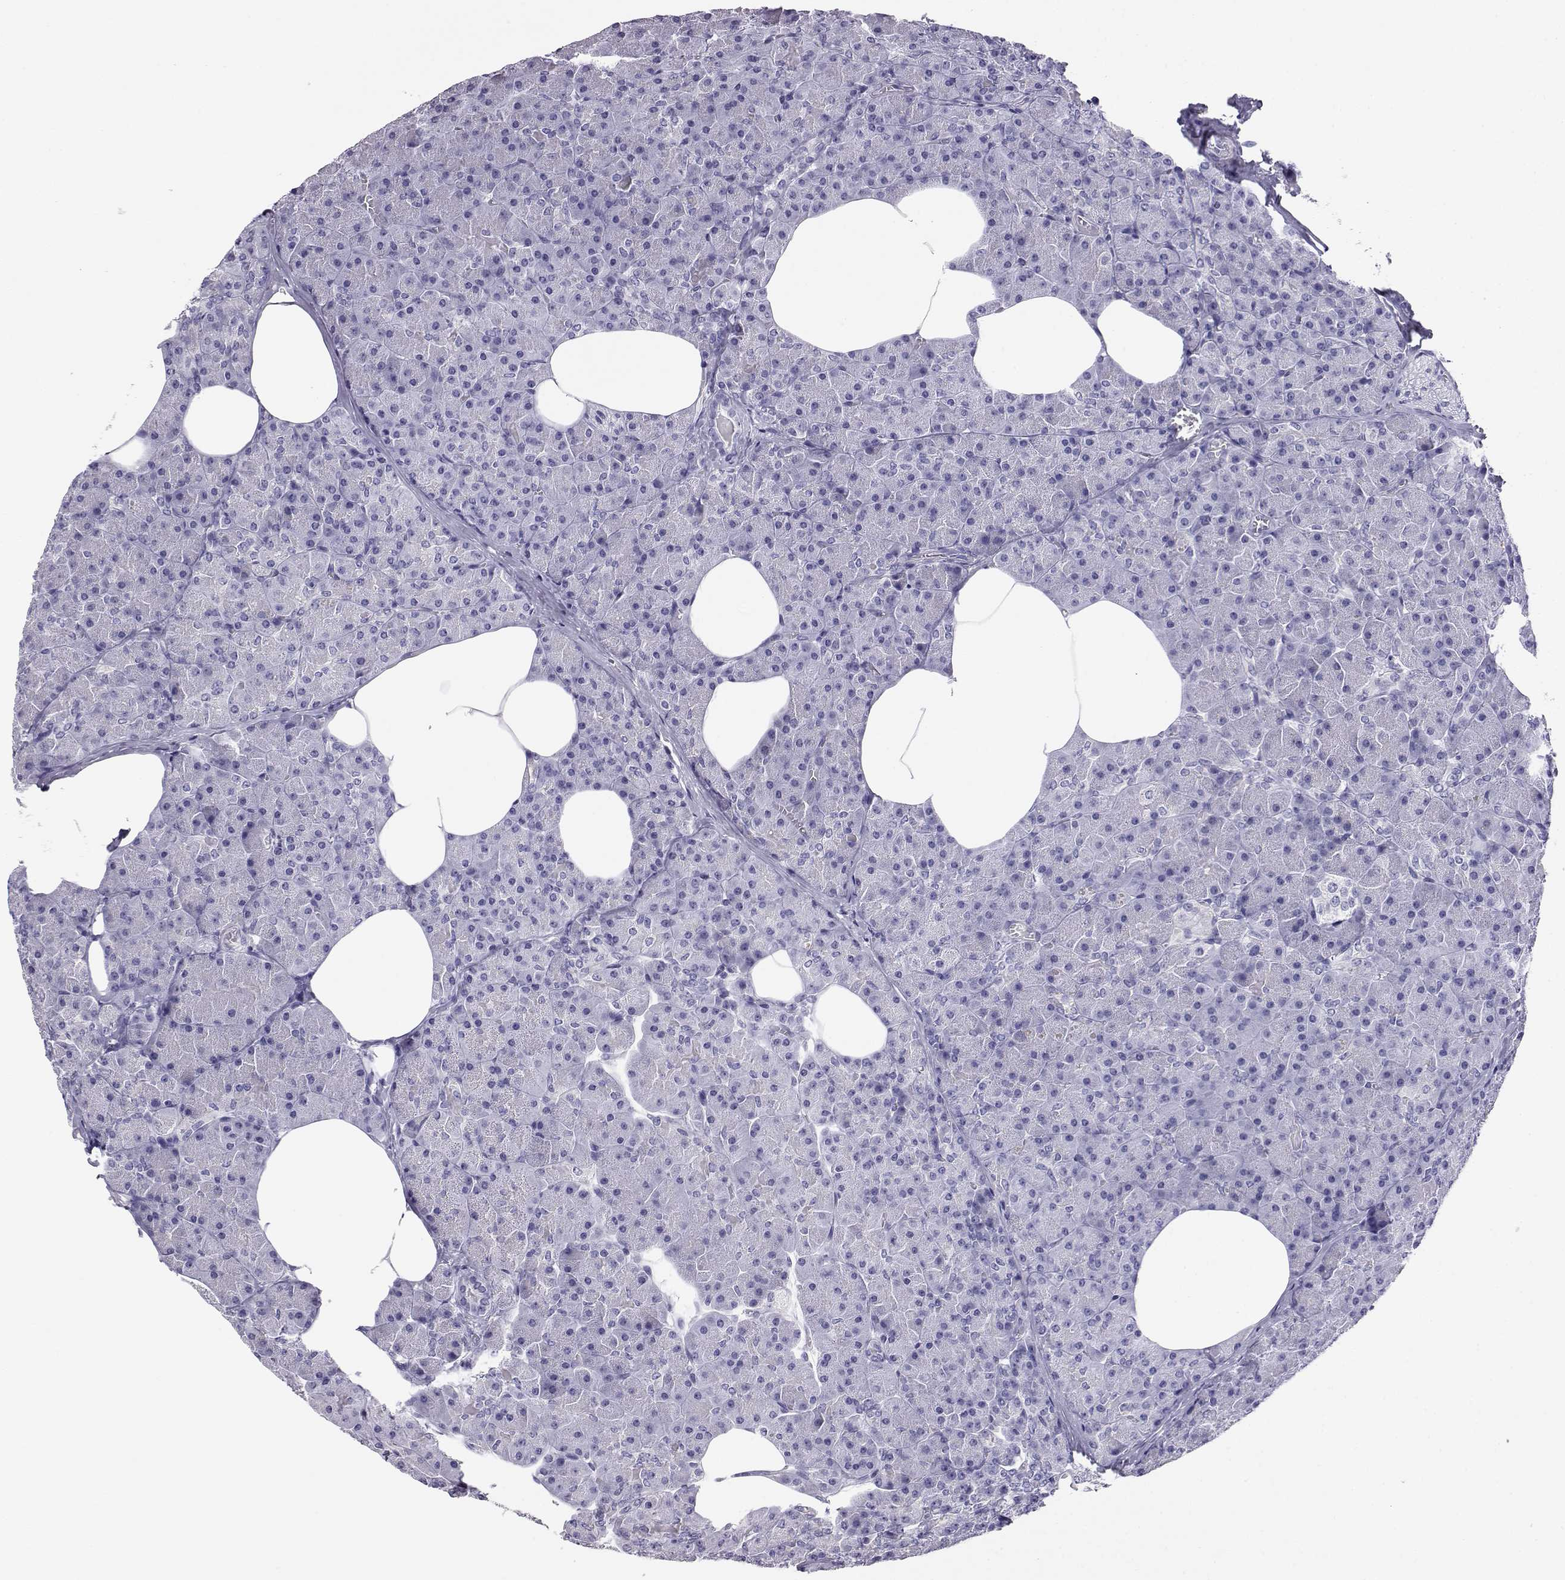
{"staining": {"intensity": "negative", "quantity": "none", "location": "none"}, "tissue": "pancreas", "cell_type": "Exocrine glandular cells", "image_type": "normal", "snomed": [{"axis": "morphology", "description": "Normal tissue, NOS"}, {"axis": "topography", "description": "Pancreas"}], "caption": "A histopathology image of pancreas stained for a protein displays no brown staining in exocrine glandular cells. (Stains: DAB (3,3'-diaminobenzidine) IHC with hematoxylin counter stain, Microscopy: brightfield microscopy at high magnification).", "gene": "AKR1B1", "patient": {"sex": "female", "age": 45}}